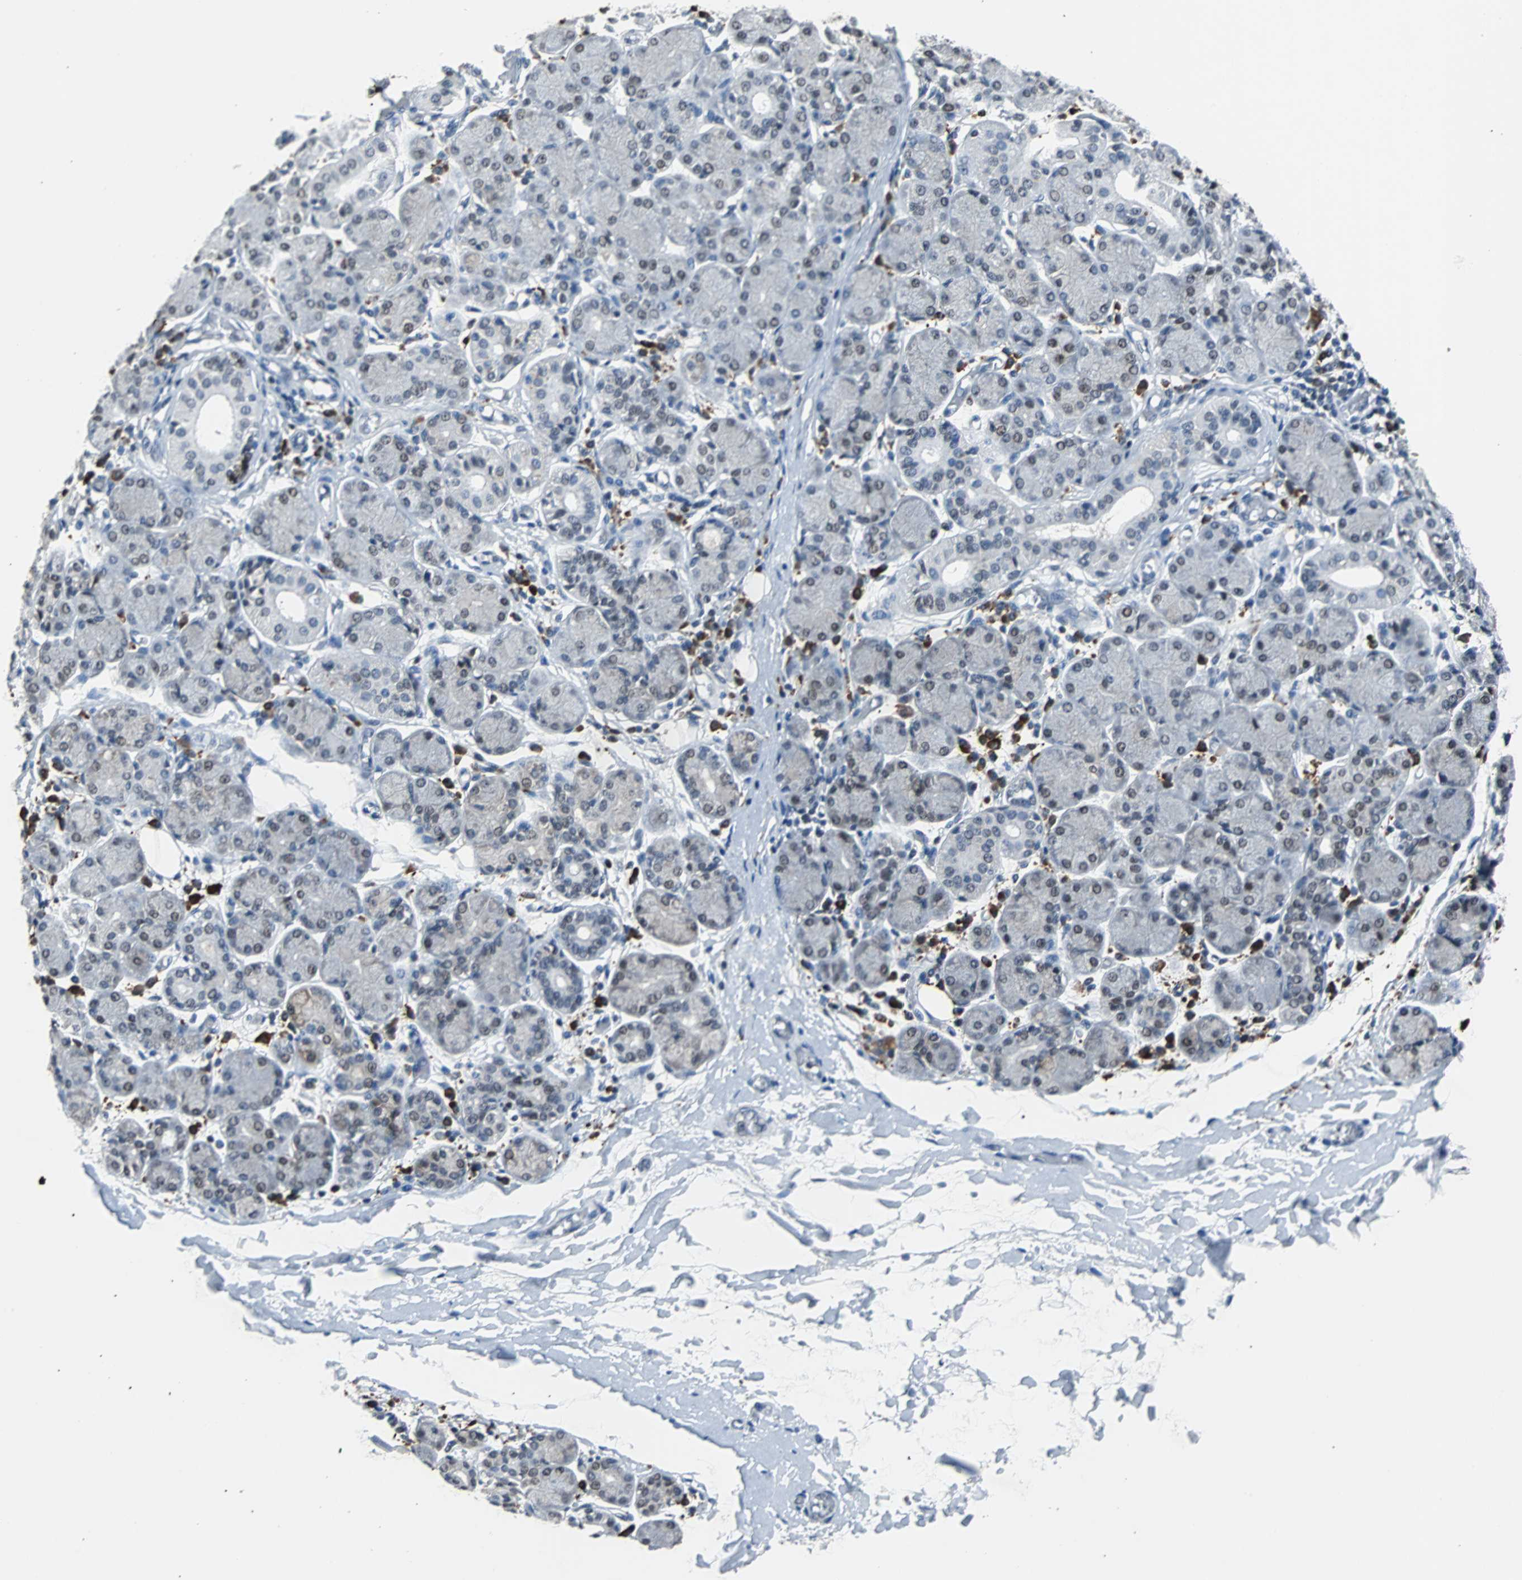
{"staining": {"intensity": "moderate", "quantity": "<25%", "location": "nuclear"}, "tissue": "salivary gland", "cell_type": "Glandular cells", "image_type": "normal", "snomed": [{"axis": "morphology", "description": "Normal tissue, NOS"}, {"axis": "topography", "description": "Salivary gland"}], "caption": "About <25% of glandular cells in benign salivary gland reveal moderate nuclear protein expression as visualized by brown immunohistochemical staining.", "gene": "USP28", "patient": {"sex": "female", "age": 24}}